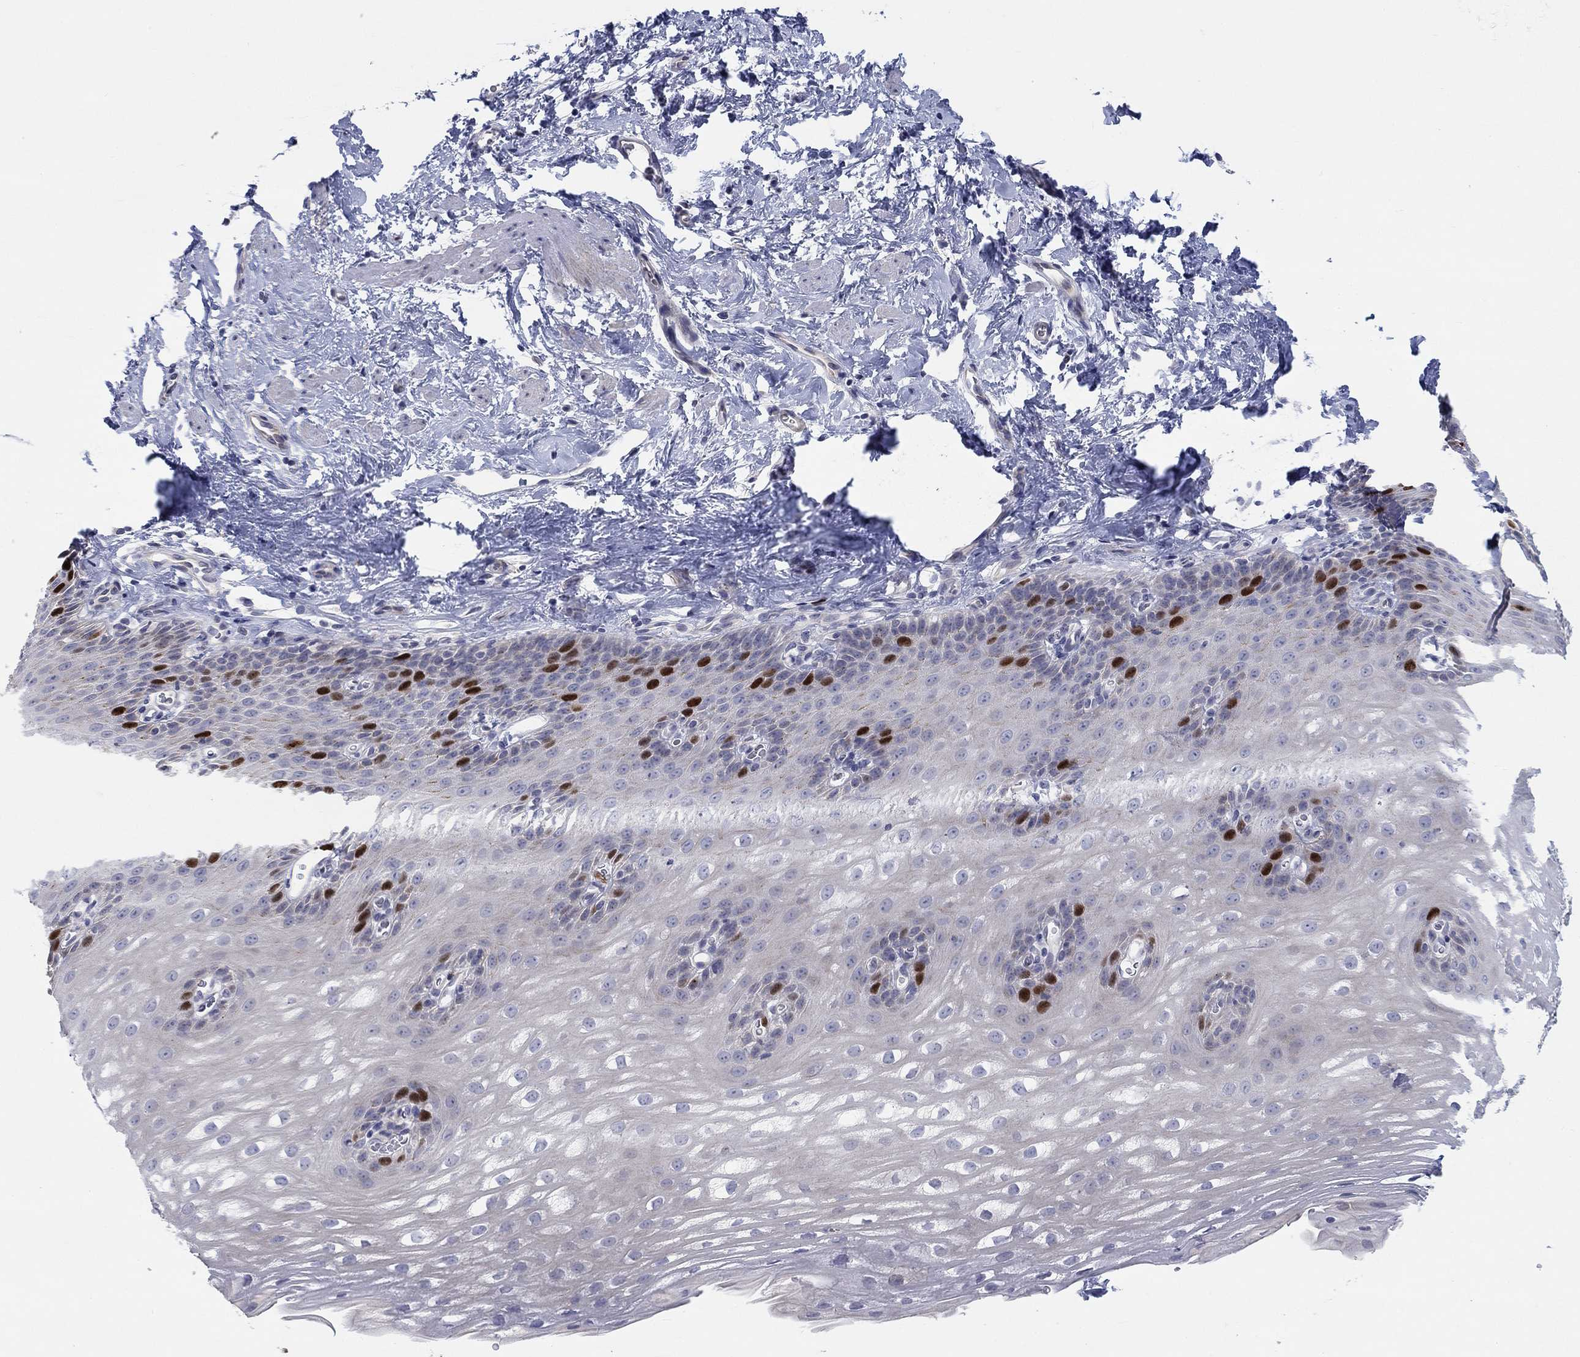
{"staining": {"intensity": "strong", "quantity": "<25%", "location": "nuclear"}, "tissue": "esophagus", "cell_type": "Squamous epithelial cells", "image_type": "normal", "snomed": [{"axis": "morphology", "description": "Normal tissue, NOS"}, {"axis": "topography", "description": "Esophagus"}], "caption": "High-magnification brightfield microscopy of normal esophagus stained with DAB (brown) and counterstained with hematoxylin (blue). squamous epithelial cells exhibit strong nuclear staining is appreciated in about<25% of cells. The staining was performed using DAB, with brown indicating positive protein expression. Nuclei are stained blue with hematoxylin.", "gene": "PRC1", "patient": {"sex": "male", "age": 64}}